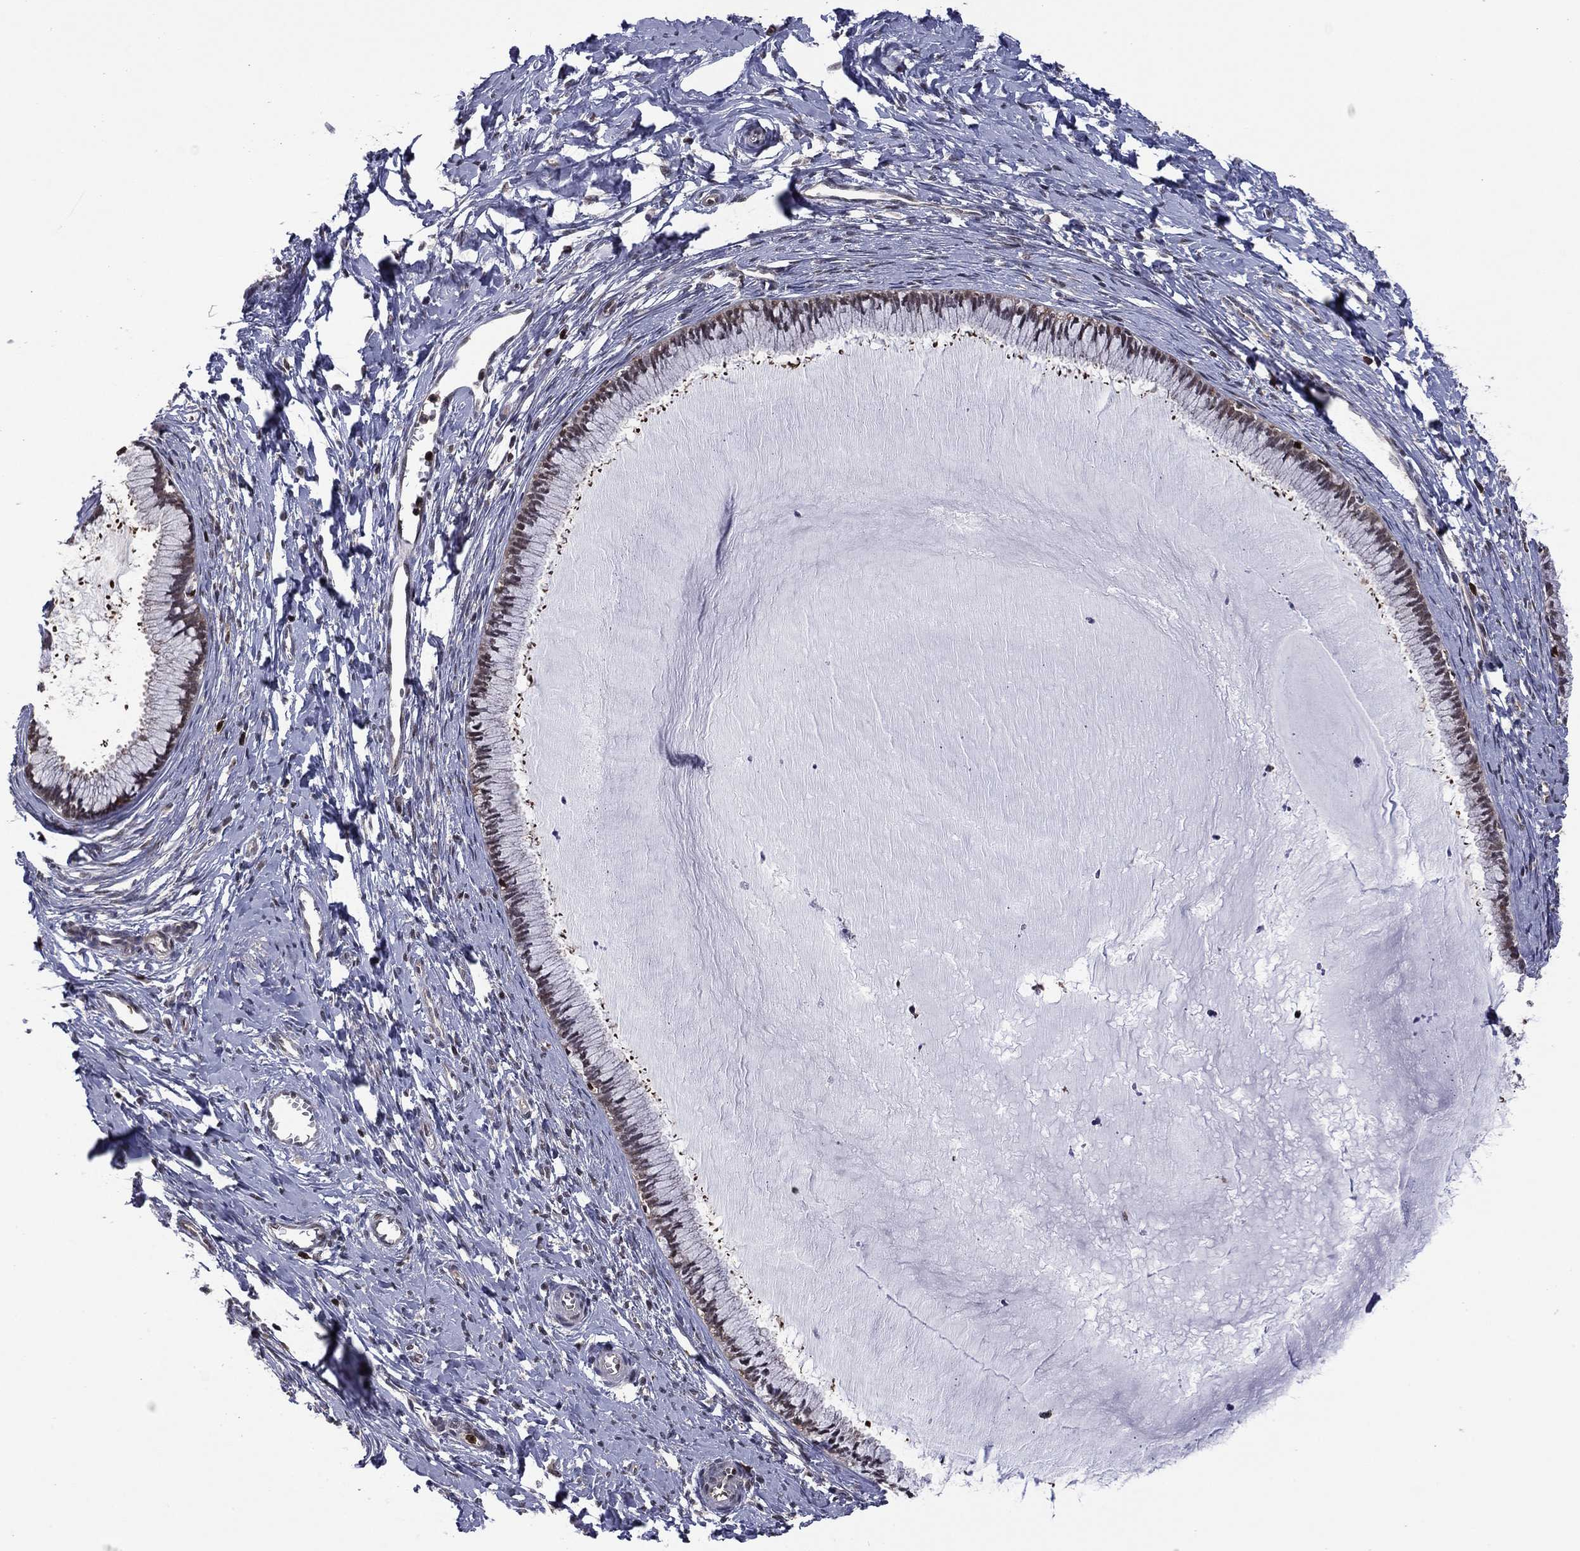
{"staining": {"intensity": "weak", "quantity": "<25%", "location": "cytoplasmic/membranous"}, "tissue": "cervix", "cell_type": "Glandular cells", "image_type": "normal", "snomed": [{"axis": "morphology", "description": "Normal tissue, NOS"}, {"axis": "topography", "description": "Cervix"}], "caption": "Immunohistochemistry (IHC) of unremarkable human cervix exhibits no positivity in glandular cells.", "gene": "PSMD2", "patient": {"sex": "female", "age": 40}}